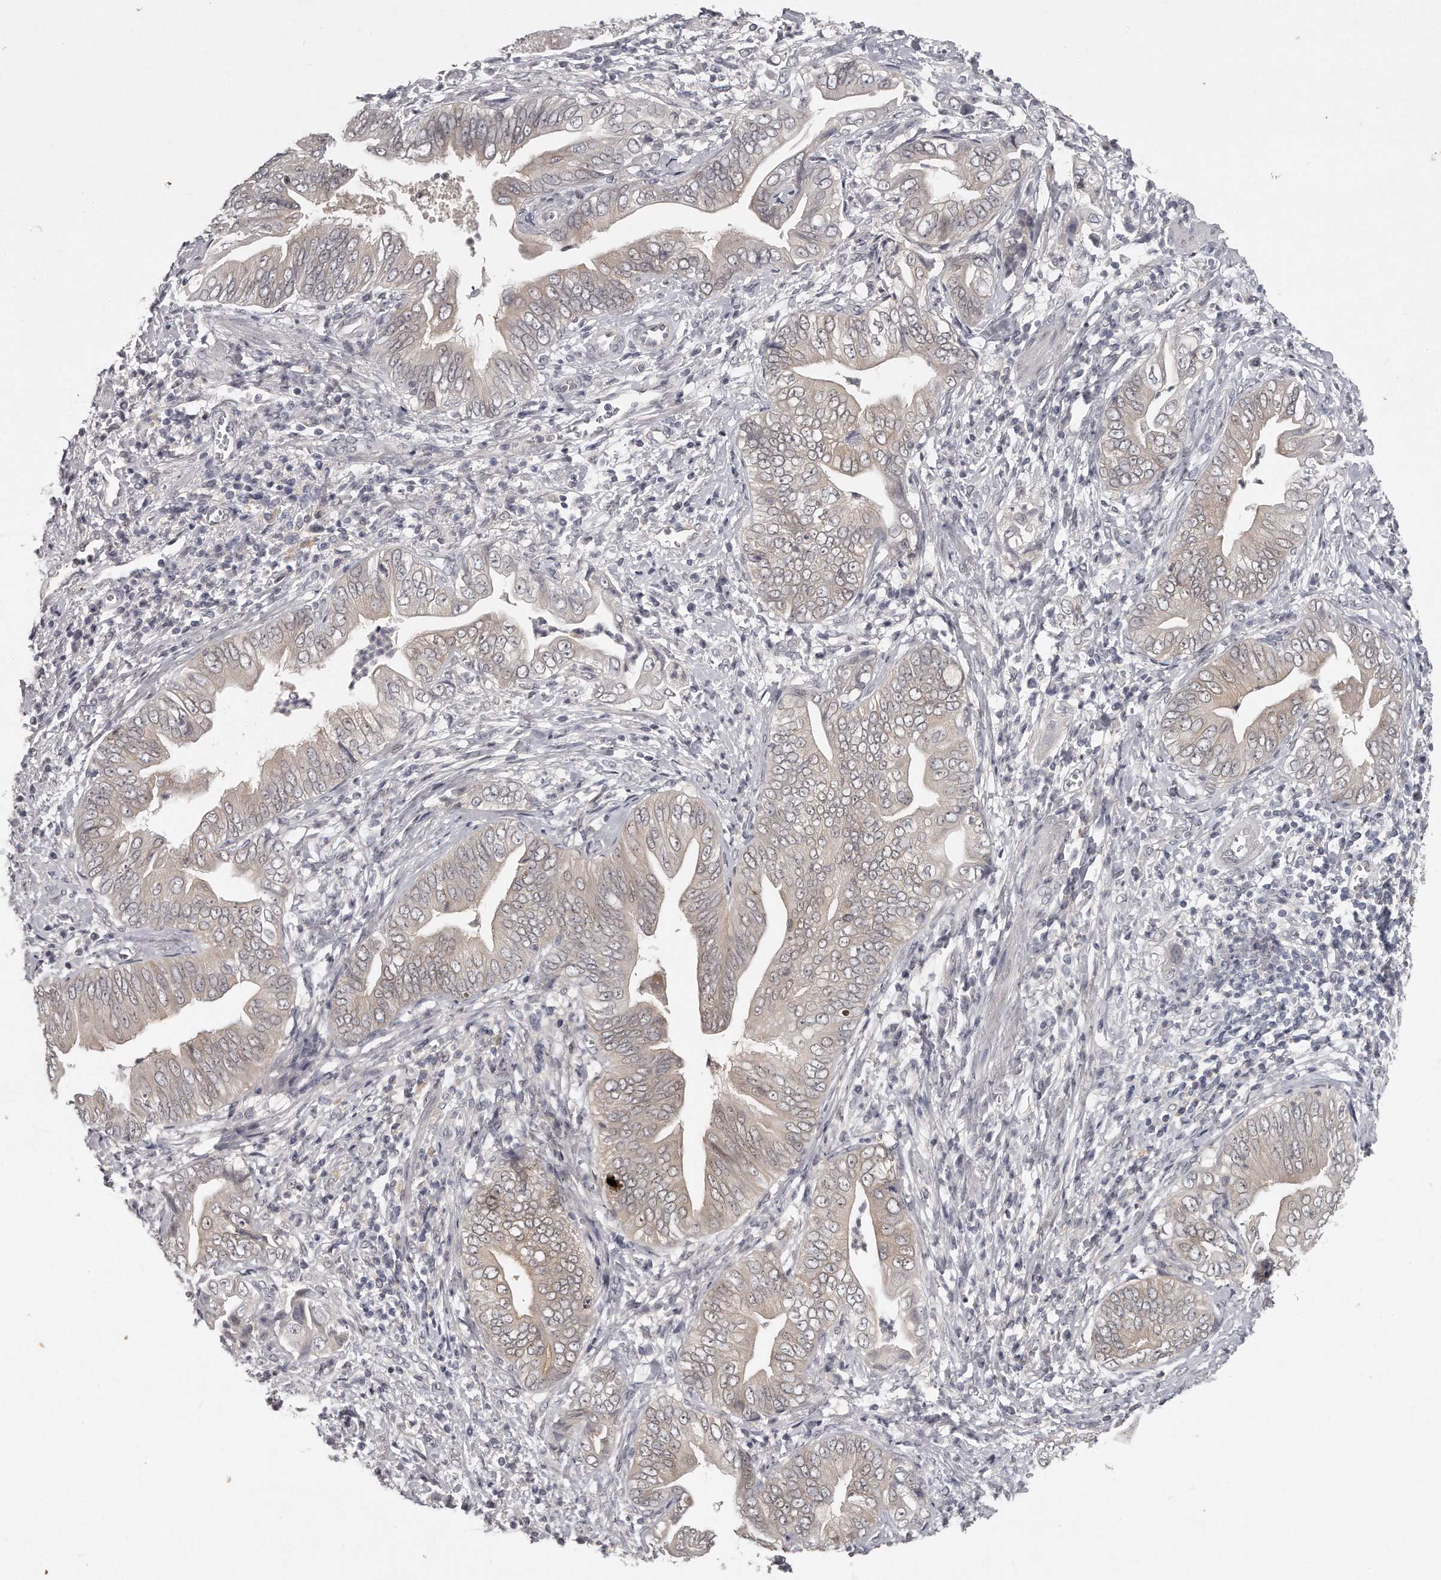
{"staining": {"intensity": "weak", "quantity": "25%-75%", "location": "cytoplasmic/membranous,nuclear"}, "tissue": "pancreatic cancer", "cell_type": "Tumor cells", "image_type": "cancer", "snomed": [{"axis": "morphology", "description": "Adenocarcinoma, NOS"}, {"axis": "topography", "description": "Pancreas"}], "caption": "Weak cytoplasmic/membranous and nuclear protein positivity is appreciated in approximately 25%-75% of tumor cells in adenocarcinoma (pancreatic).", "gene": "GGCT", "patient": {"sex": "male", "age": 75}}